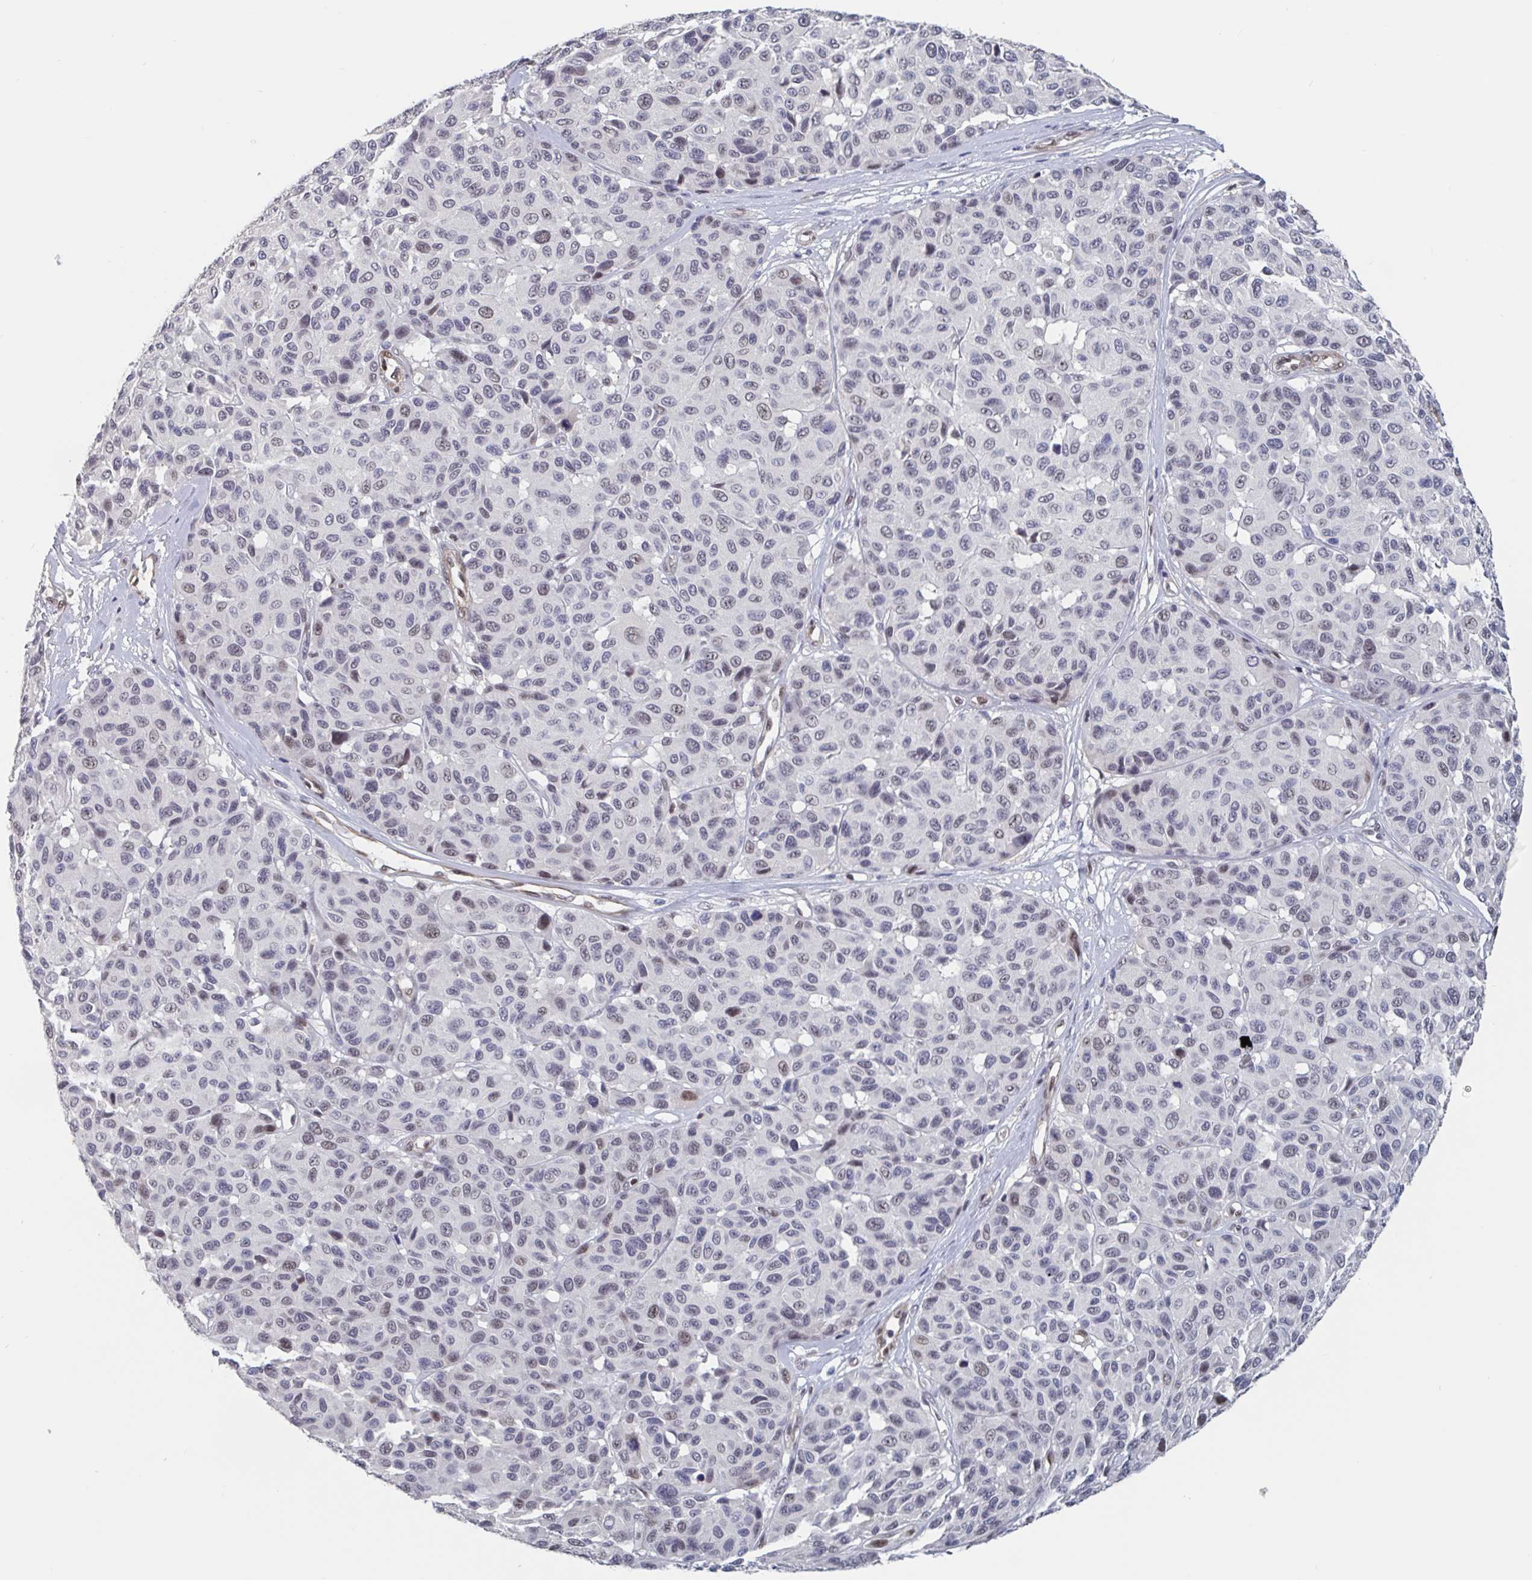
{"staining": {"intensity": "weak", "quantity": "25%-75%", "location": "nuclear"}, "tissue": "melanoma", "cell_type": "Tumor cells", "image_type": "cancer", "snomed": [{"axis": "morphology", "description": "Malignant melanoma, NOS"}, {"axis": "topography", "description": "Skin"}], "caption": "Brown immunohistochemical staining in human melanoma exhibits weak nuclear staining in about 25%-75% of tumor cells.", "gene": "BCL7B", "patient": {"sex": "female", "age": 66}}